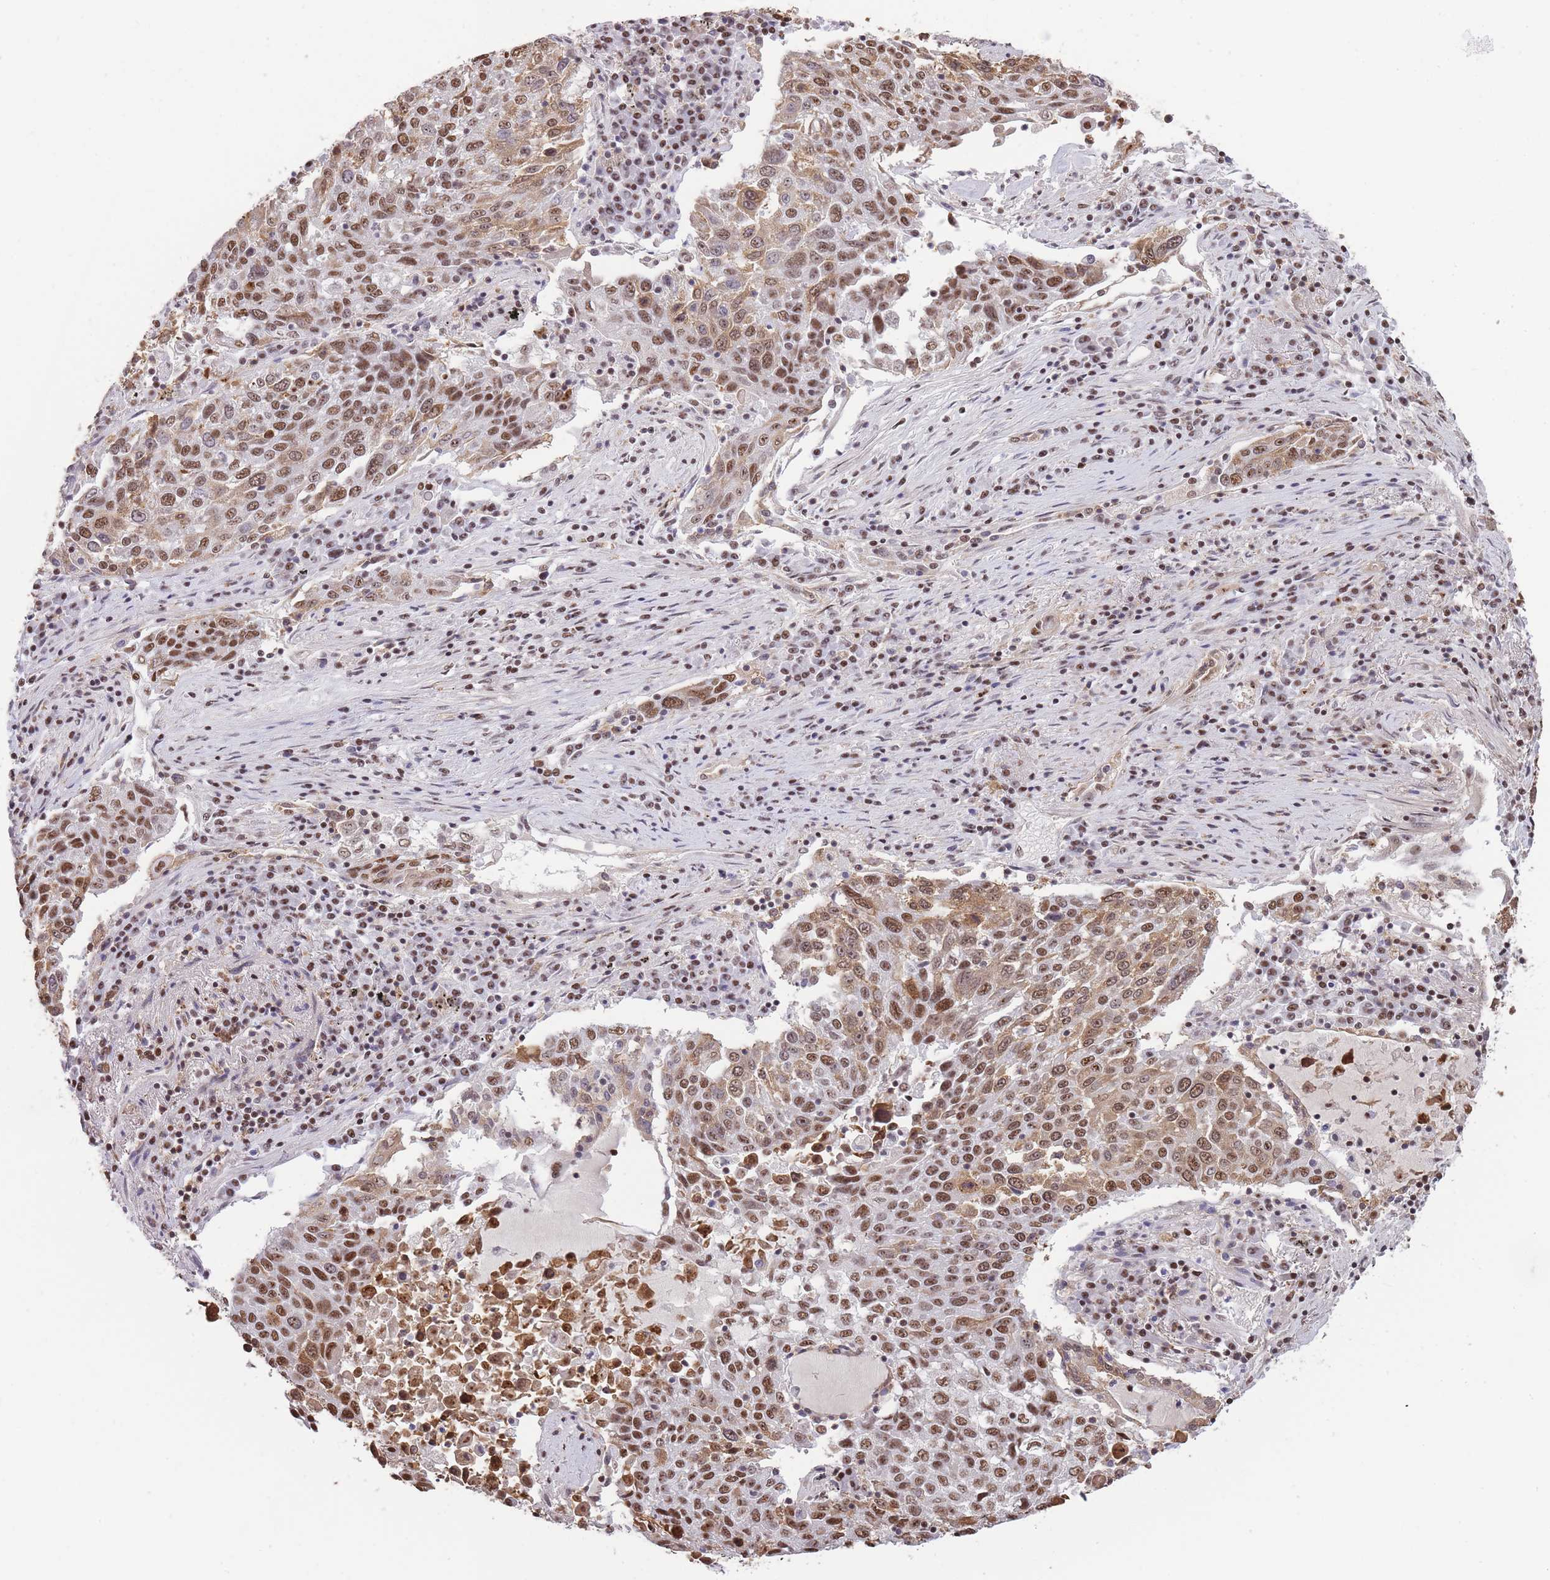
{"staining": {"intensity": "moderate", "quantity": ">75%", "location": "cytoplasmic/membranous,nuclear"}, "tissue": "lung cancer", "cell_type": "Tumor cells", "image_type": "cancer", "snomed": [{"axis": "morphology", "description": "Squamous cell carcinoma, NOS"}, {"axis": "topography", "description": "Lung"}], "caption": "The image exhibits immunohistochemical staining of lung squamous cell carcinoma. There is moderate cytoplasmic/membranous and nuclear positivity is seen in approximately >75% of tumor cells. (Brightfield microscopy of DAB IHC at high magnification).", "gene": "EVC2", "patient": {"sex": "male", "age": 65}}